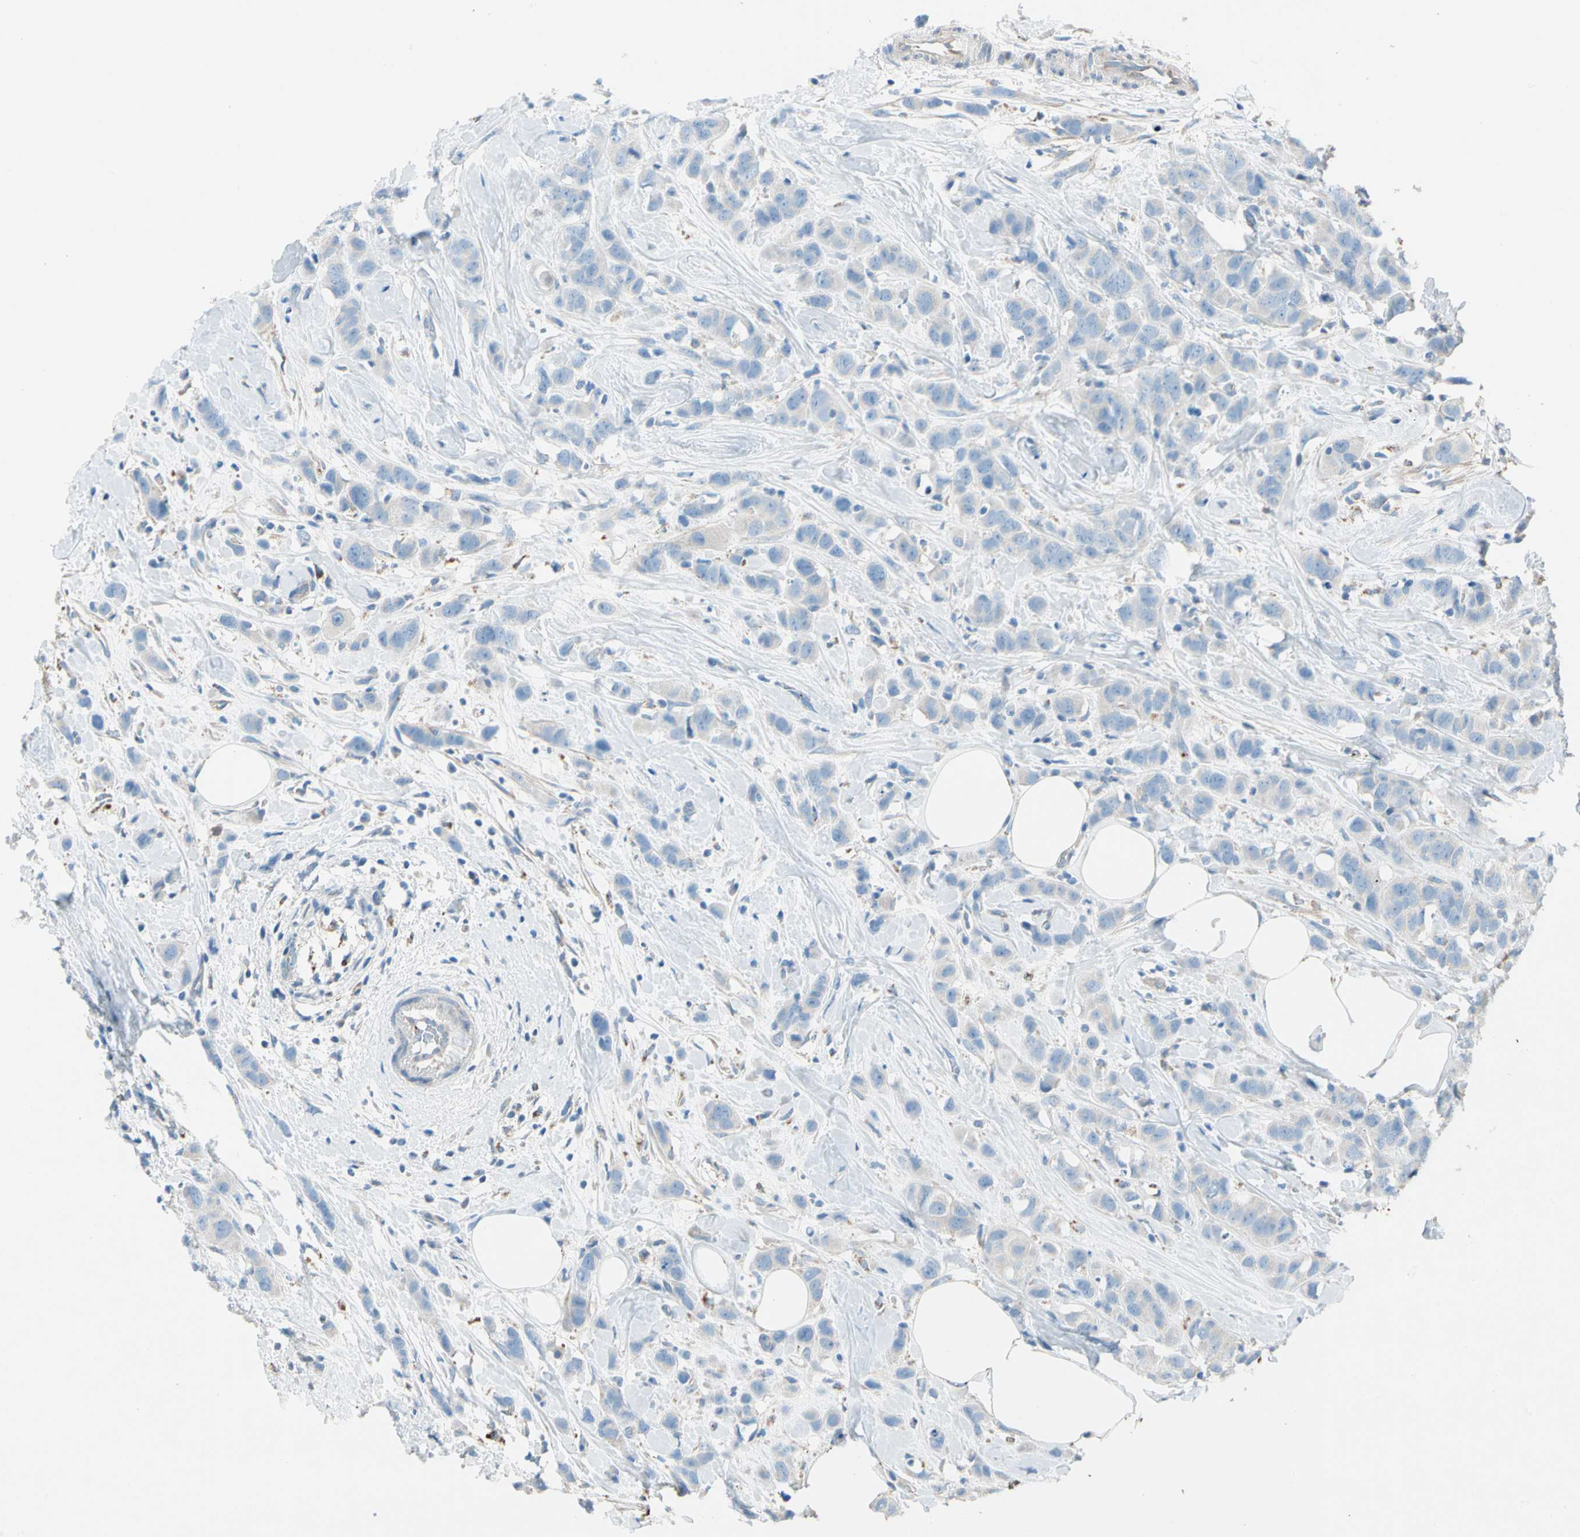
{"staining": {"intensity": "weak", "quantity": ">75%", "location": "cytoplasmic/membranous"}, "tissue": "breast cancer", "cell_type": "Tumor cells", "image_type": "cancer", "snomed": [{"axis": "morphology", "description": "Normal tissue, NOS"}, {"axis": "morphology", "description": "Duct carcinoma"}, {"axis": "topography", "description": "Breast"}], "caption": "IHC (DAB) staining of breast cancer exhibits weak cytoplasmic/membranous protein positivity in about >75% of tumor cells.", "gene": "LY6G6F", "patient": {"sex": "female", "age": 50}}